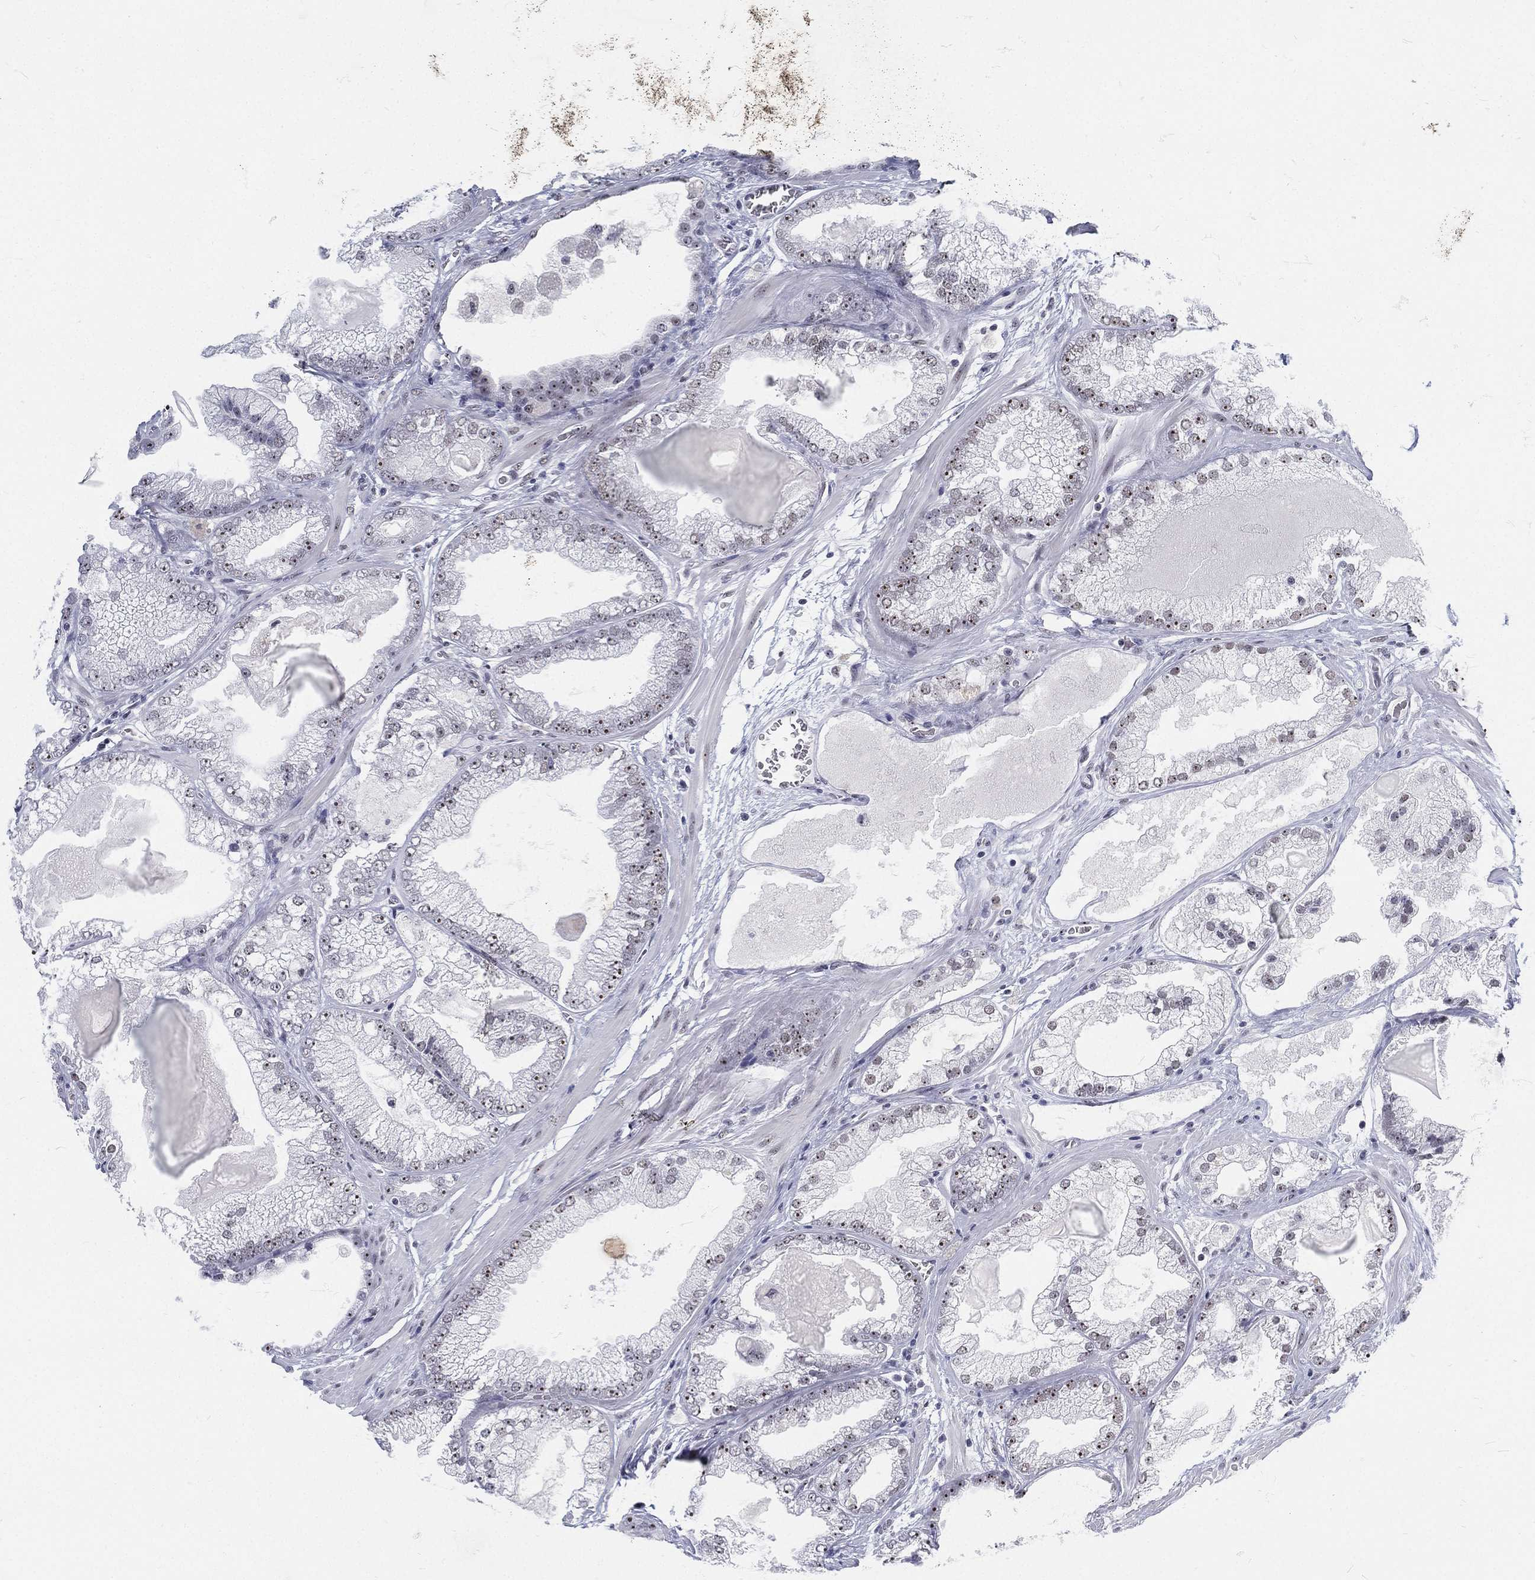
{"staining": {"intensity": "moderate", "quantity": "<25%", "location": "nuclear"}, "tissue": "prostate cancer", "cell_type": "Tumor cells", "image_type": "cancer", "snomed": [{"axis": "morphology", "description": "Adenocarcinoma, Low grade"}, {"axis": "topography", "description": "Prostate"}], "caption": "A histopathology image of prostate cancer (adenocarcinoma (low-grade)) stained for a protein reveals moderate nuclear brown staining in tumor cells.", "gene": "MAPK8IP1", "patient": {"sex": "male", "age": 57}}